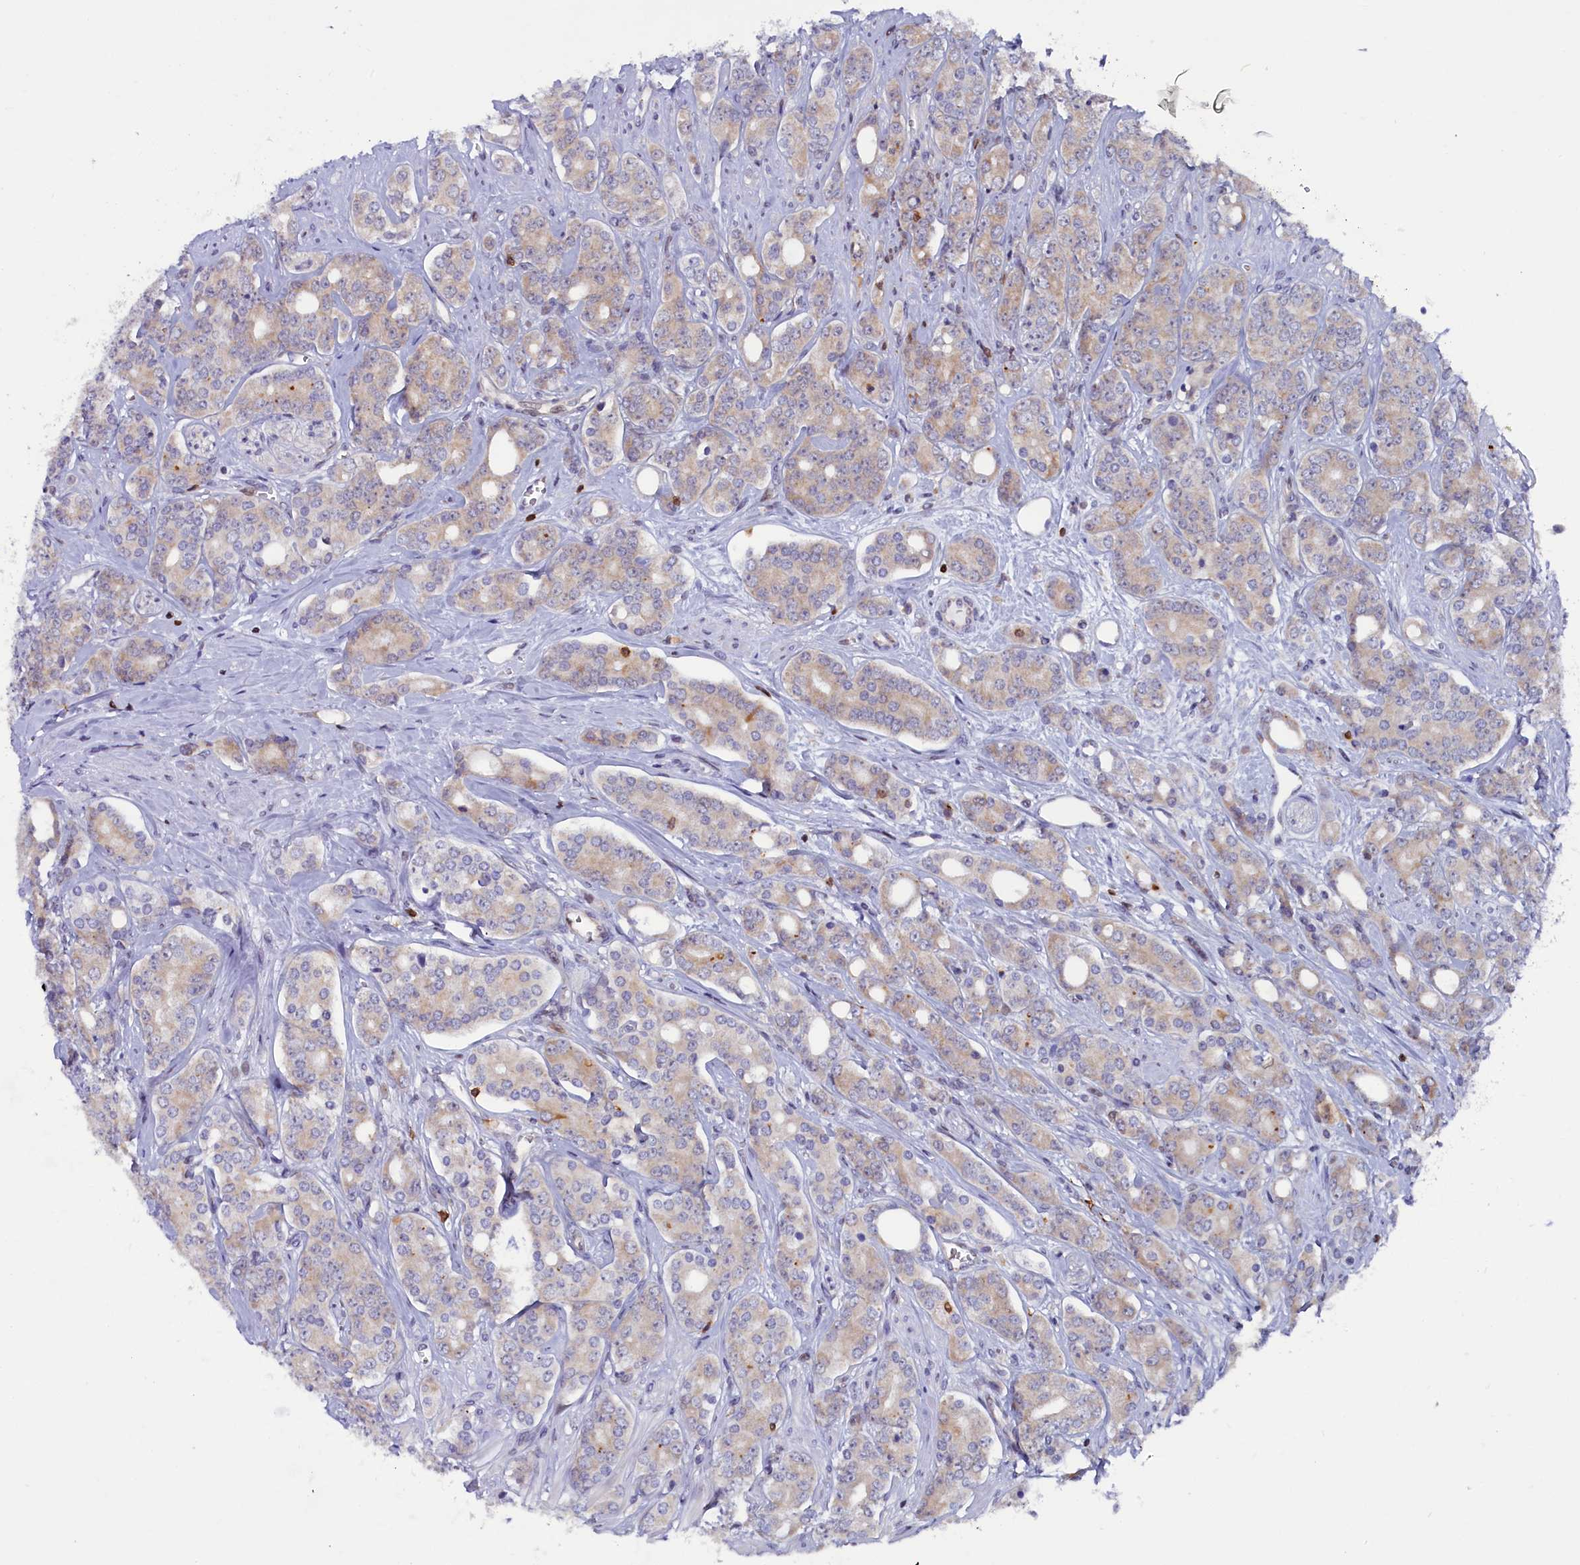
{"staining": {"intensity": "weak", "quantity": "<25%", "location": "cytoplasmic/membranous"}, "tissue": "prostate cancer", "cell_type": "Tumor cells", "image_type": "cancer", "snomed": [{"axis": "morphology", "description": "Adenocarcinoma, High grade"}, {"axis": "topography", "description": "Prostate"}], "caption": "Immunohistochemical staining of human prostate cancer reveals no significant staining in tumor cells.", "gene": "CIAPIN1", "patient": {"sex": "male", "age": 62}}